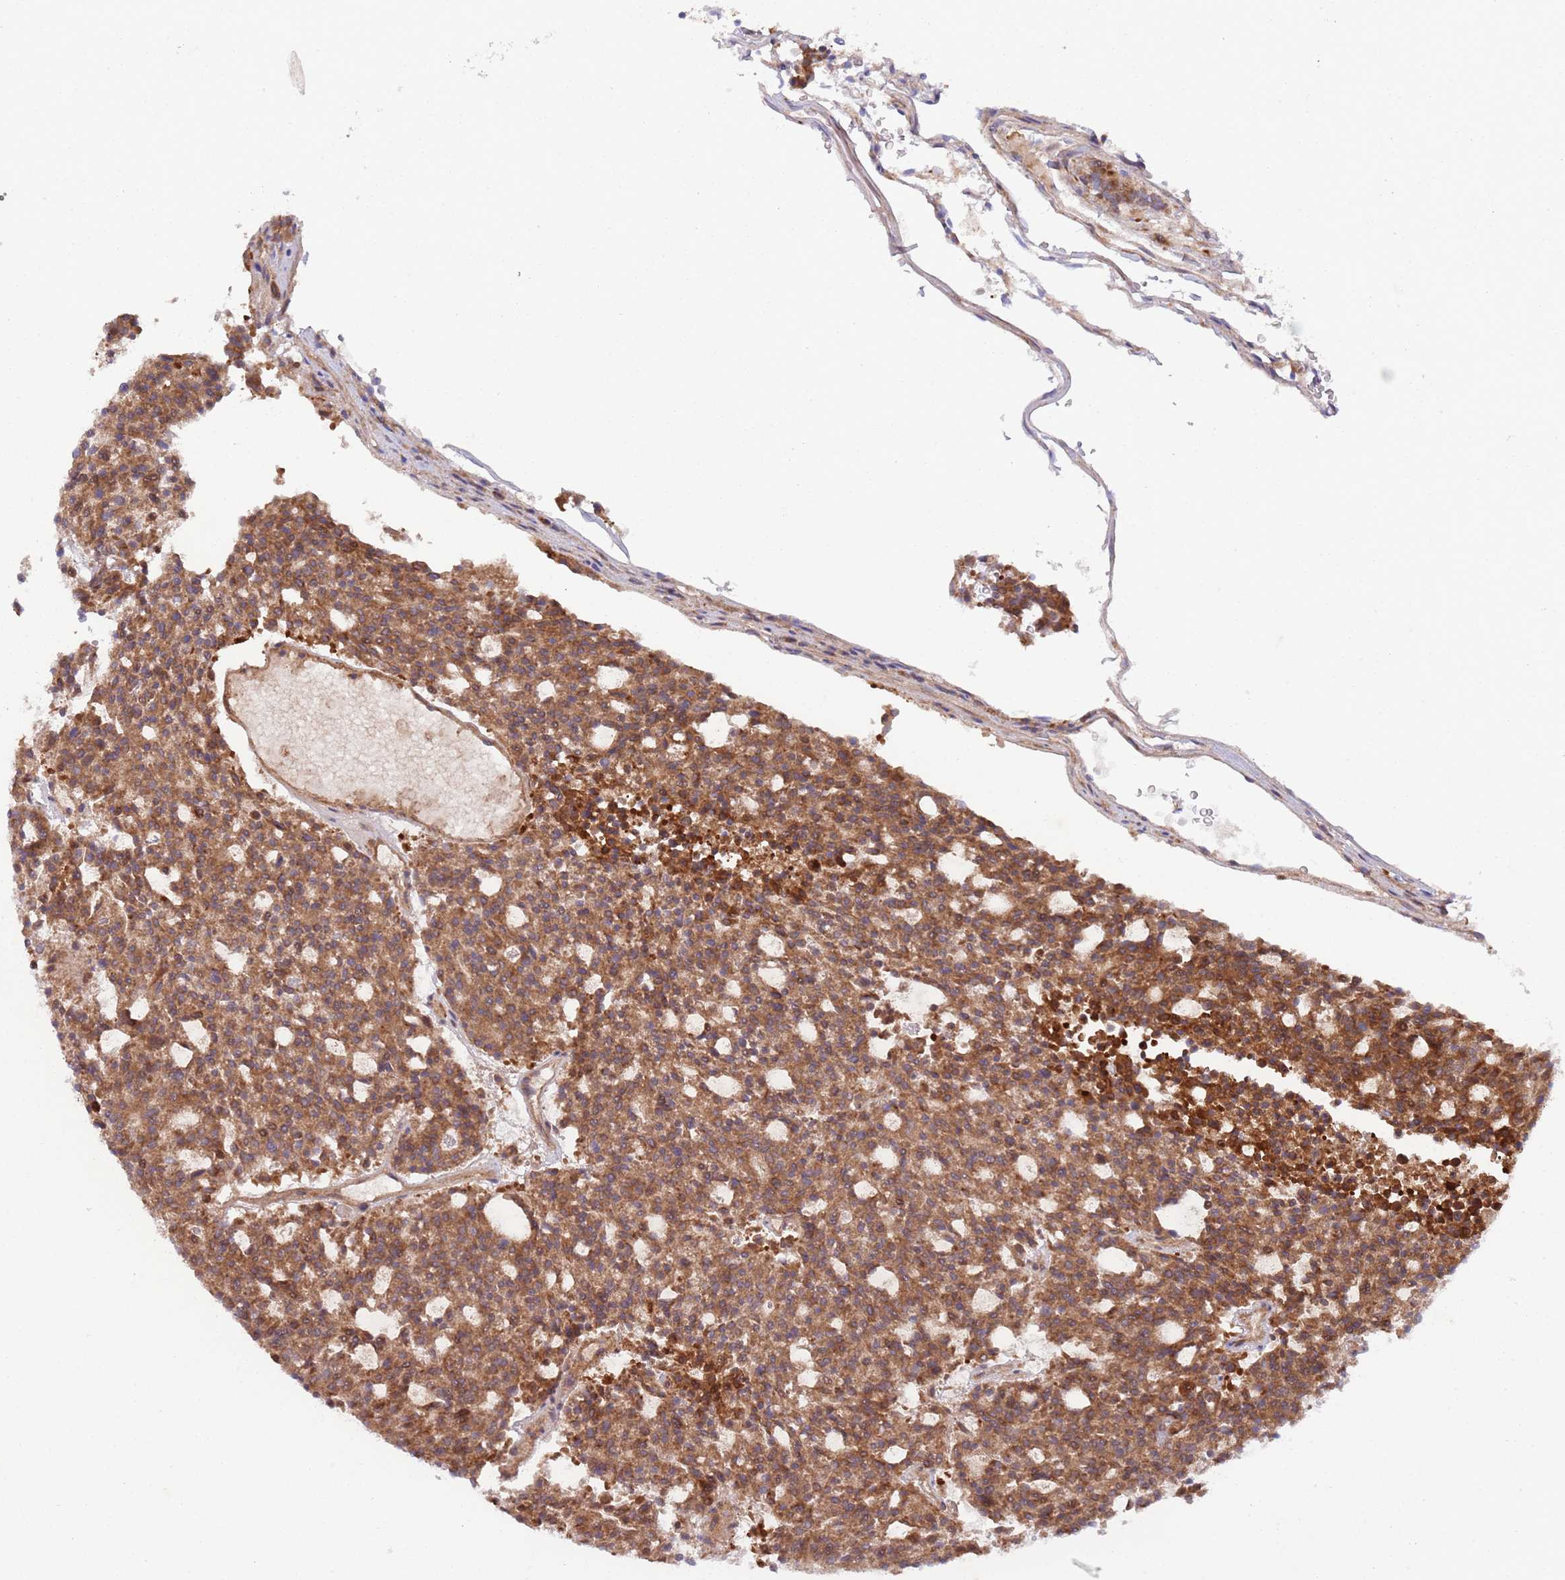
{"staining": {"intensity": "moderate", "quantity": ">75%", "location": "cytoplasmic/membranous"}, "tissue": "carcinoid", "cell_type": "Tumor cells", "image_type": "cancer", "snomed": [{"axis": "morphology", "description": "Carcinoid, malignant, NOS"}, {"axis": "topography", "description": "Pancreas"}], "caption": "This photomicrograph reveals immunohistochemistry staining of human carcinoid, with medium moderate cytoplasmic/membranous expression in about >75% of tumor cells.", "gene": "ZMYM5", "patient": {"sex": "female", "age": 54}}